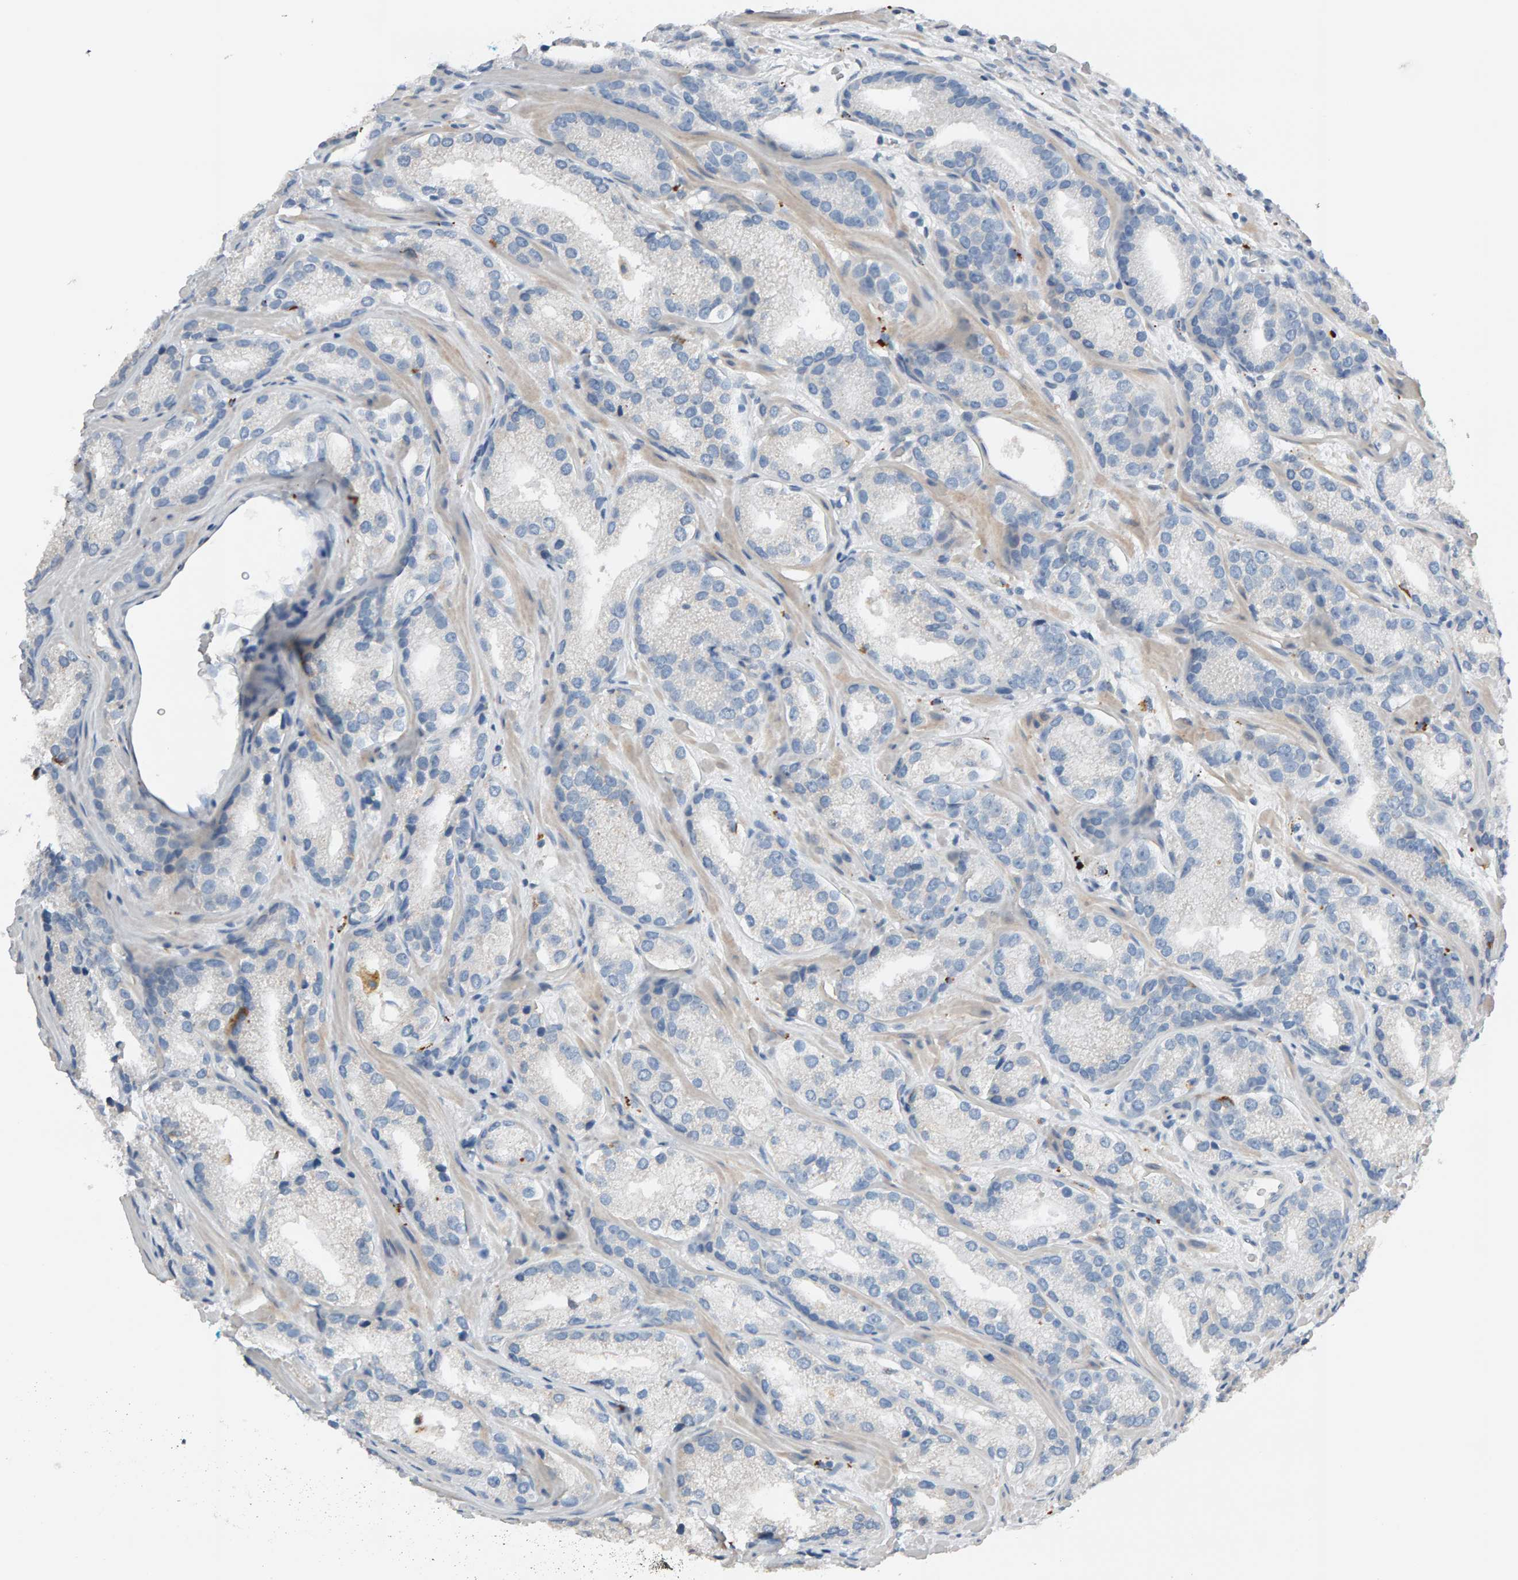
{"staining": {"intensity": "negative", "quantity": "none", "location": "none"}, "tissue": "prostate cancer", "cell_type": "Tumor cells", "image_type": "cancer", "snomed": [{"axis": "morphology", "description": "Adenocarcinoma, High grade"}, {"axis": "topography", "description": "Prostate"}], "caption": "The immunohistochemistry micrograph has no significant expression in tumor cells of high-grade adenocarcinoma (prostate) tissue.", "gene": "IPPK", "patient": {"sex": "male", "age": 63}}